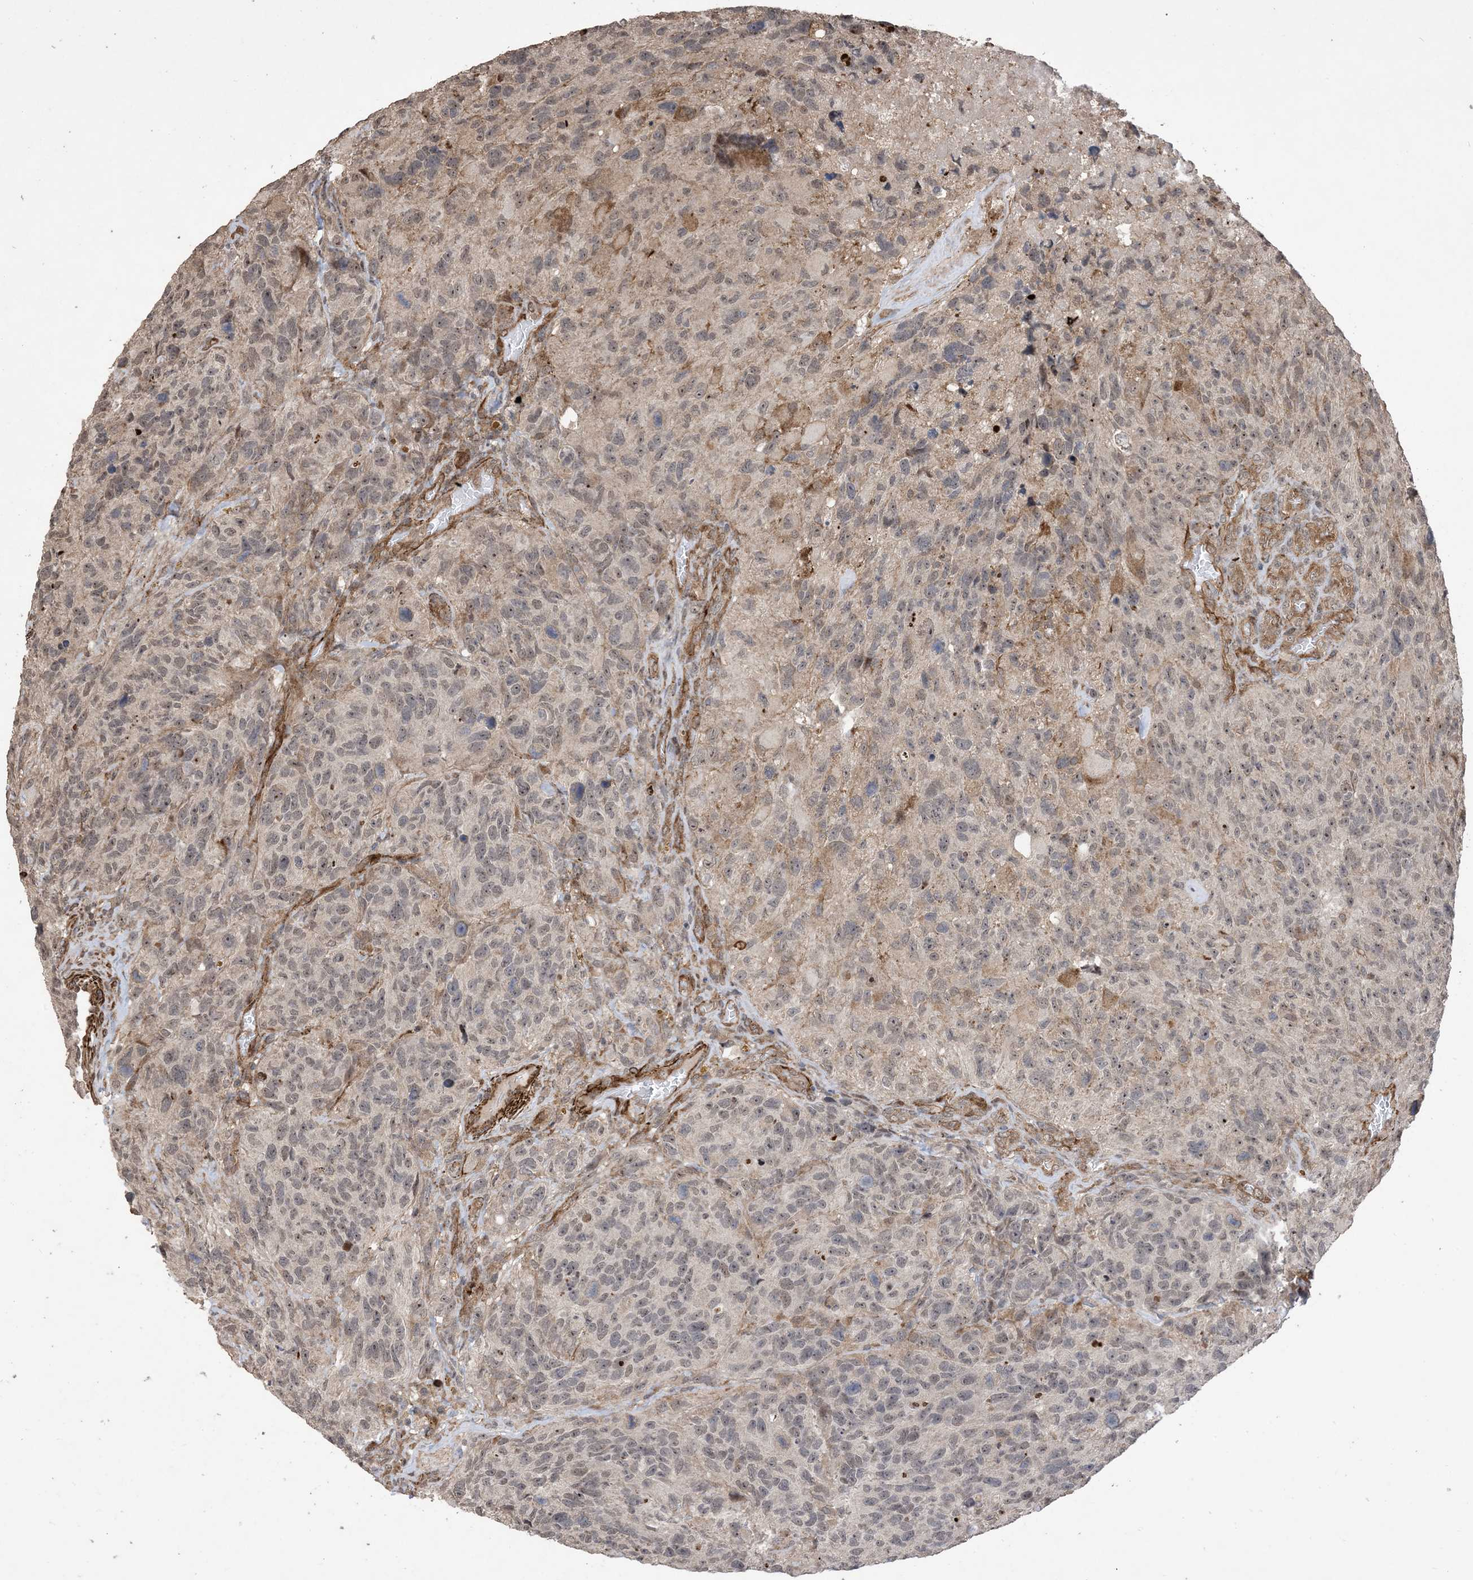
{"staining": {"intensity": "weak", "quantity": "<25%", "location": "nuclear"}, "tissue": "glioma", "cell_type": "Tumor cells", "image_type": "cancer", "snomed": [{"axis": "morphology", "description": "Glioma, malignant, High grade"}, {"axis": "topography", "description": "Brain"}], "caption": "A high-resolution photomicrograph shows immunohistochemistry staining of glioma, which reveals no significant staining in tumor cells. (Immunohistochemistry (ihc), brightfield microscopy, high magnification).", "gene": "ZNF511", "patient": {"sex": "male", "age": 69}}